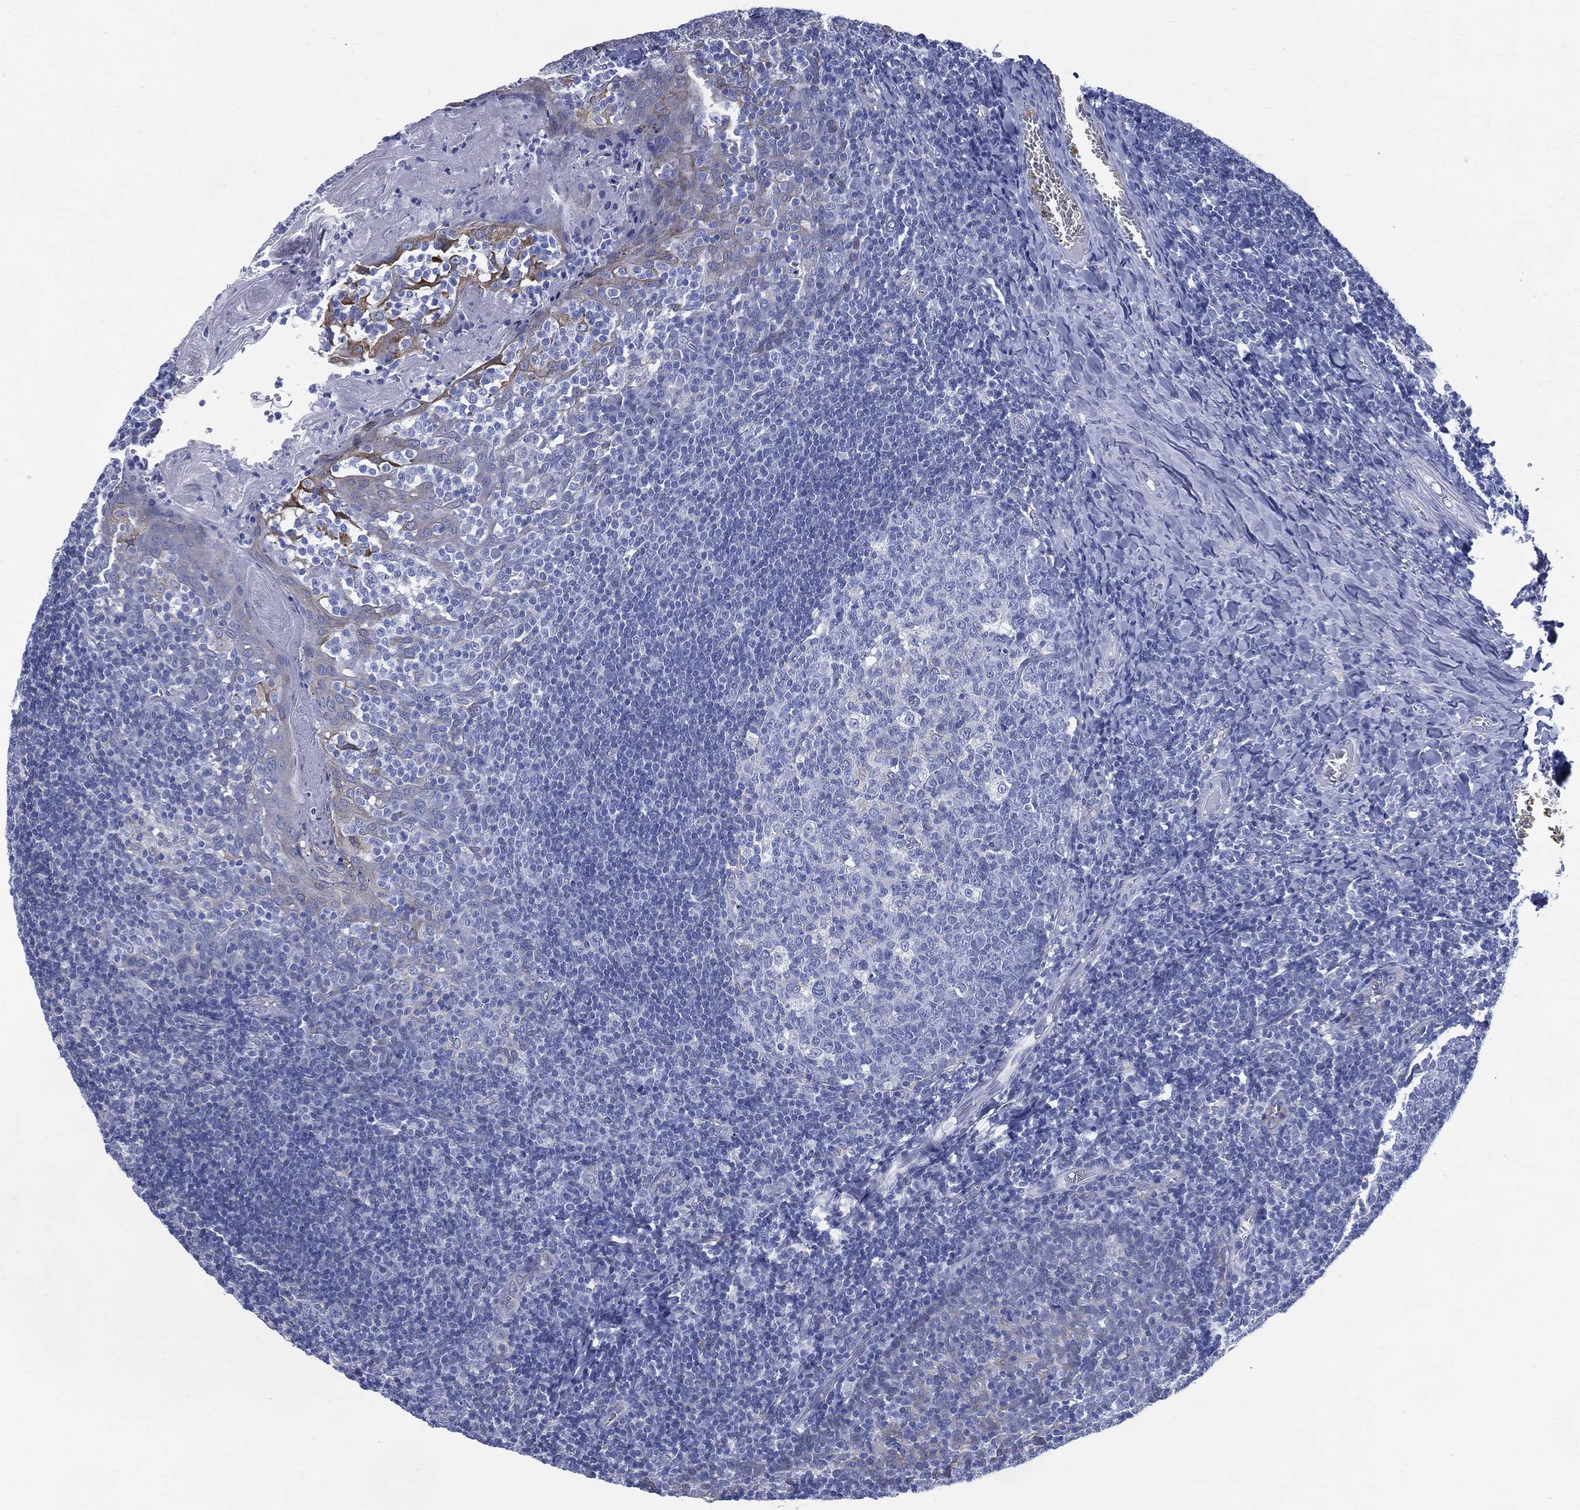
{"staining": {"intensity": "negative", "quantity": "none", "location": "none"}, "tissue": "tonsil", "cell_type": "Germinal center cells", "image_type": "normal", "snomed": [{"axis": "morphology", "description": "Normal tissue, NOS"}, {"axis": "topography", "description": "Tonsil"}], "caption": "Histopathology image shows no significant protein staining in germinal center cells of benign tonsil.", "gene": "DDI1", "patient": {"sex": "female", "age": 13}}